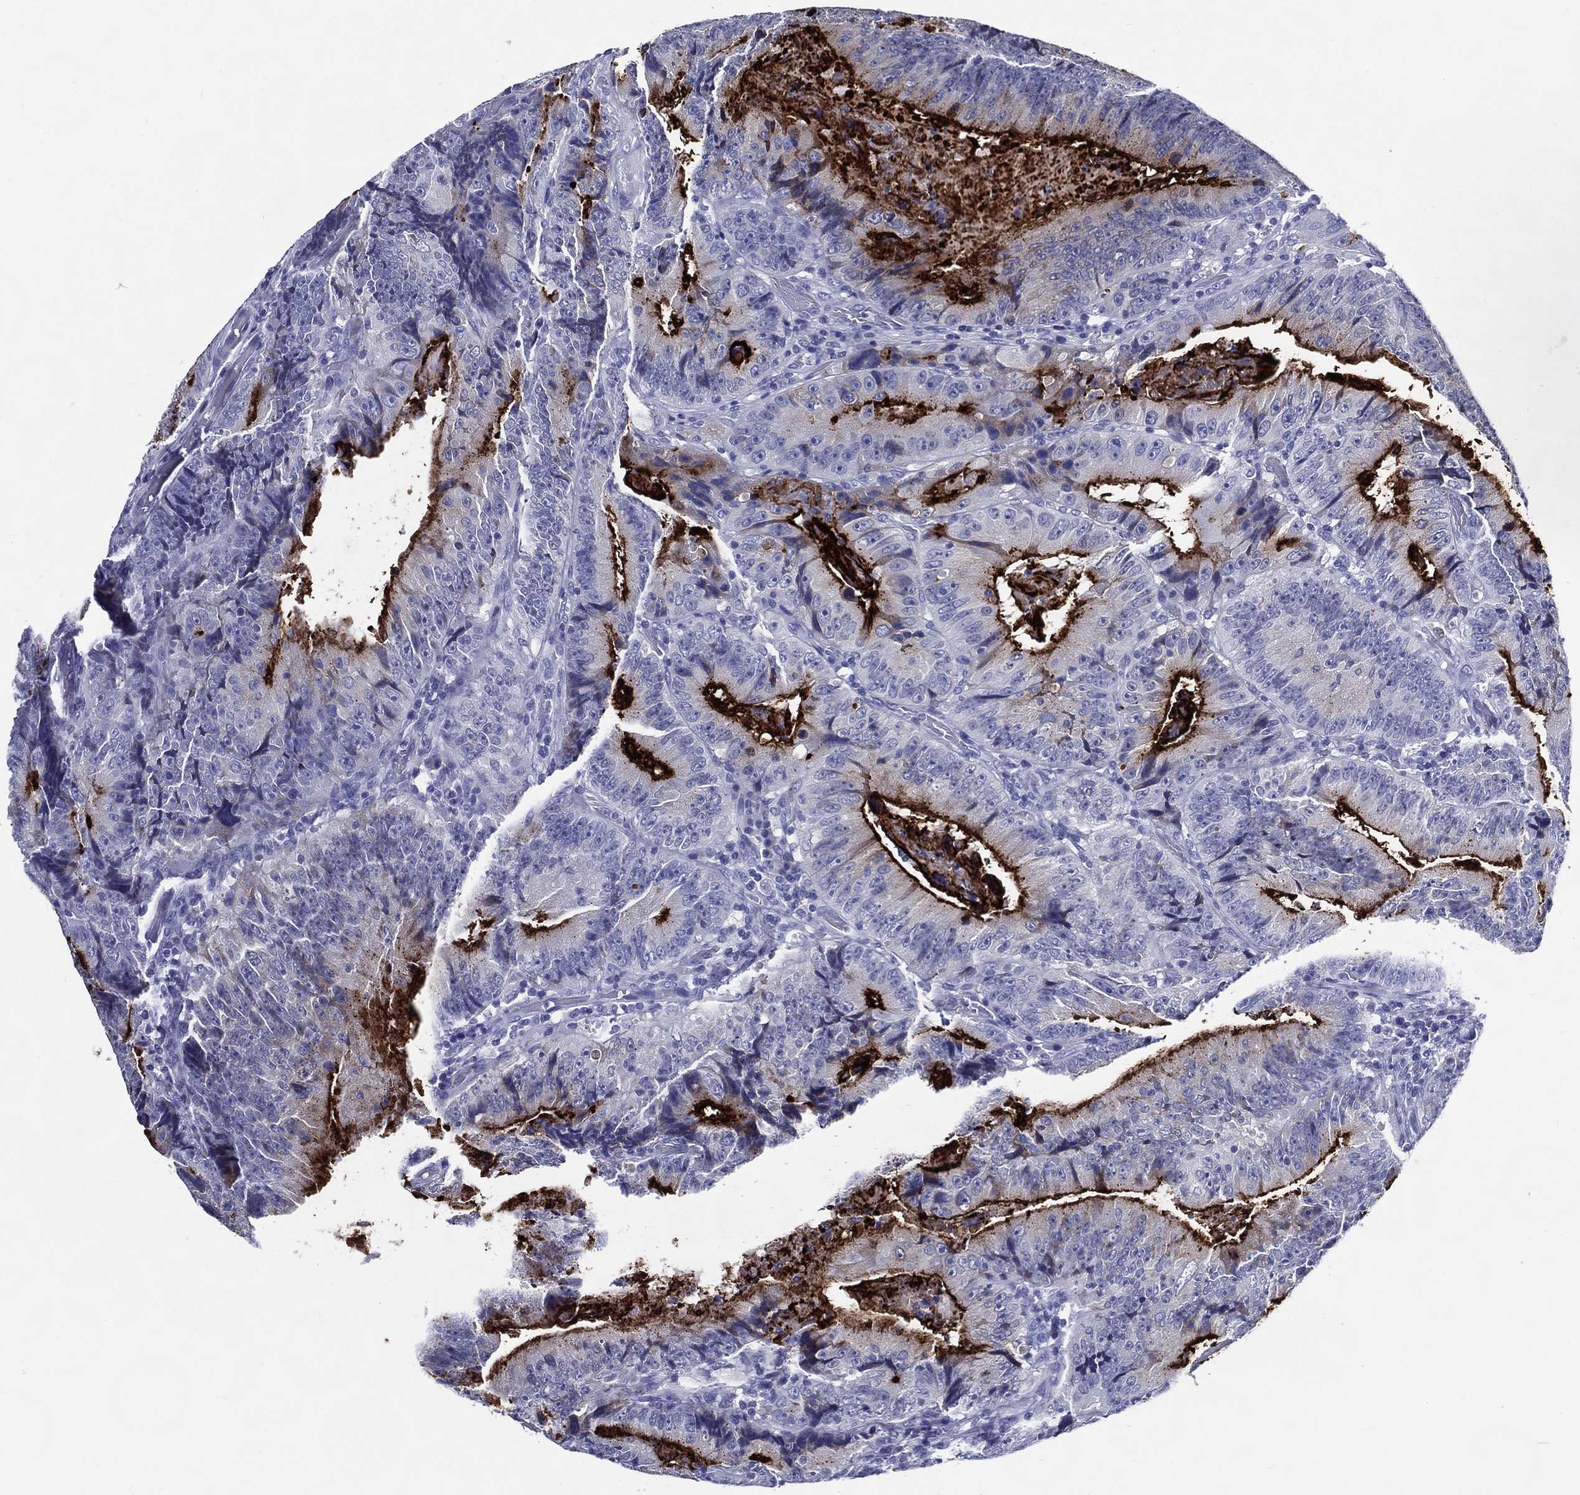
{"staining": {"intensity": "strong", "quantity": "<25%", "location": "cytoplasmic/membranous"}, "tissue": "colorectal cancer", "cell_type": "Tumor cells", "image_type": "cancer", "snomed": [{"axis": "morphology", "description": "Adenocarcinoma, NOS"}, {"axis": "topography", "description": "Colon"}], "caption": "The micrograph demonstrates immunohistochemical staining of colorectal cancer (adenocarcinoma). There is strong cytoplasmic/membranous expression is identified in approximately <25% of tumor cells.", "gene": "ACE2", "patient": {"sex": "female", "age": 86}}